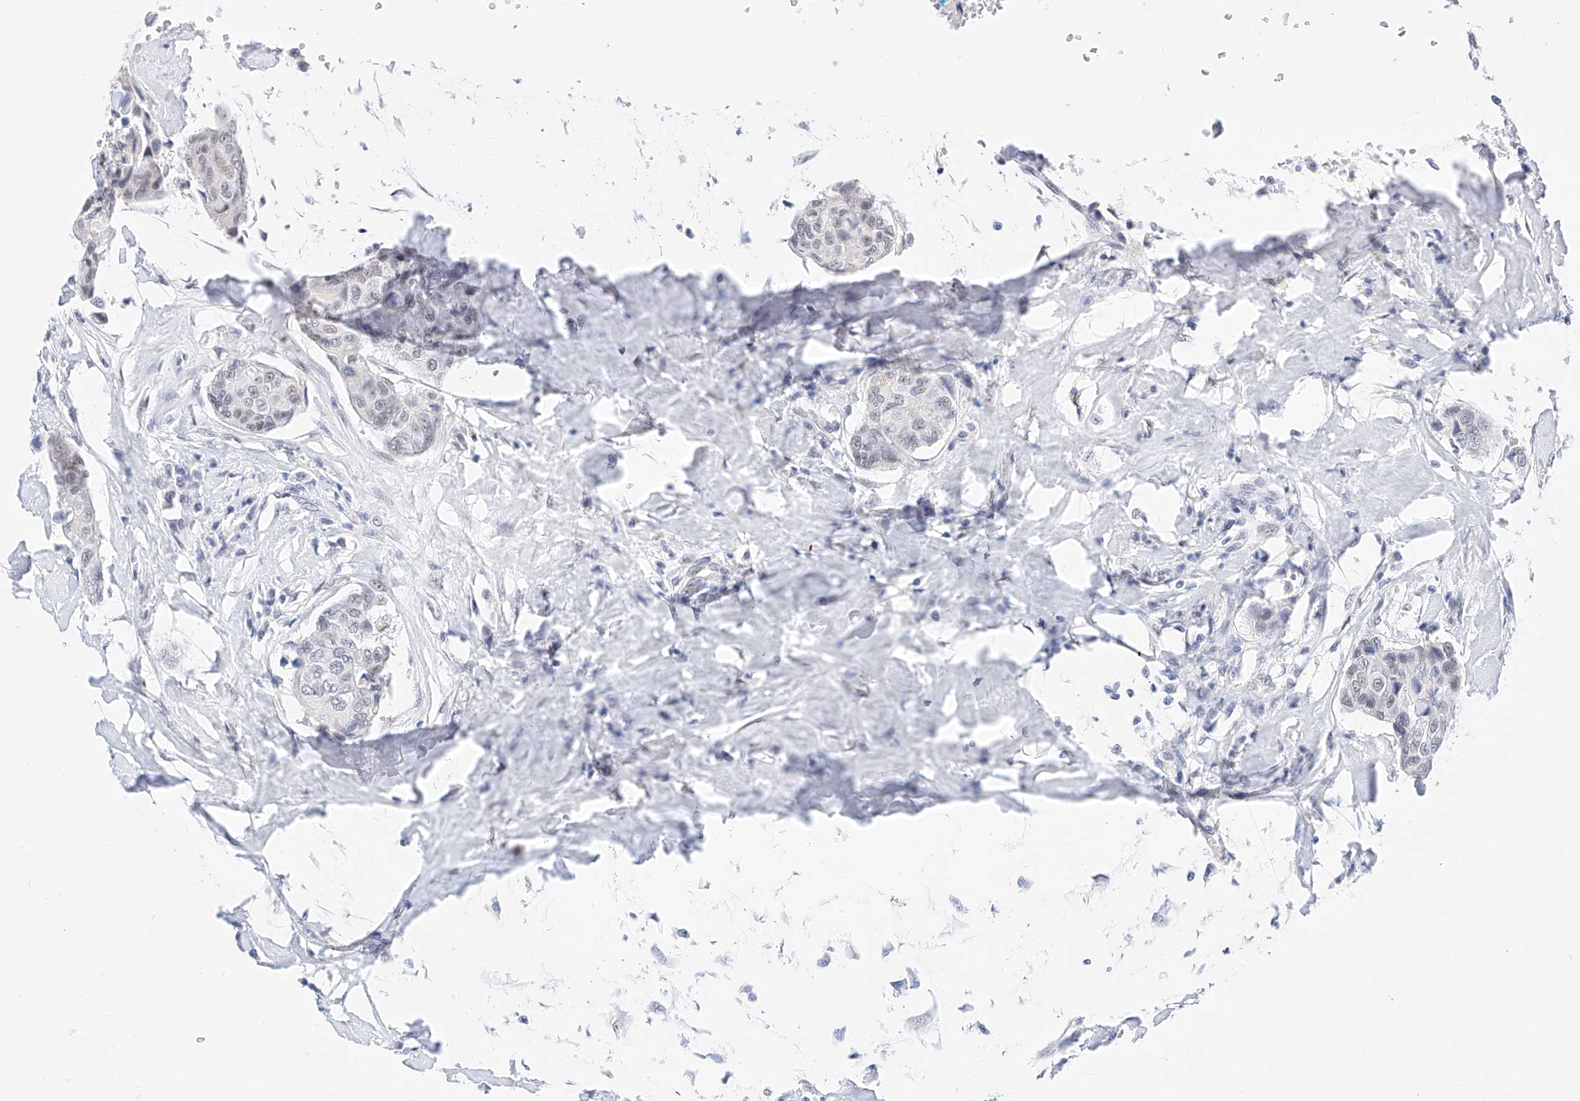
{"staining": {"intensity": "weak", "quantity": "<25%", "location": "nuclear"}, "tissue": "breast cancer", "cell_type": "Tumor cells", "image_type": "cancer", "snomed": [{"axis": "morphology", "description": "Duct carcinoma"}, {"axis": "topography", "description": "Breast"}], "caption": "This is an immunohistochemistry micrograph of human invasive ductal carcinoma (breast). There is no expression in tumor cells.", "gene": "KCNJ1", "patient": {"sex": "female", "age": 80}}